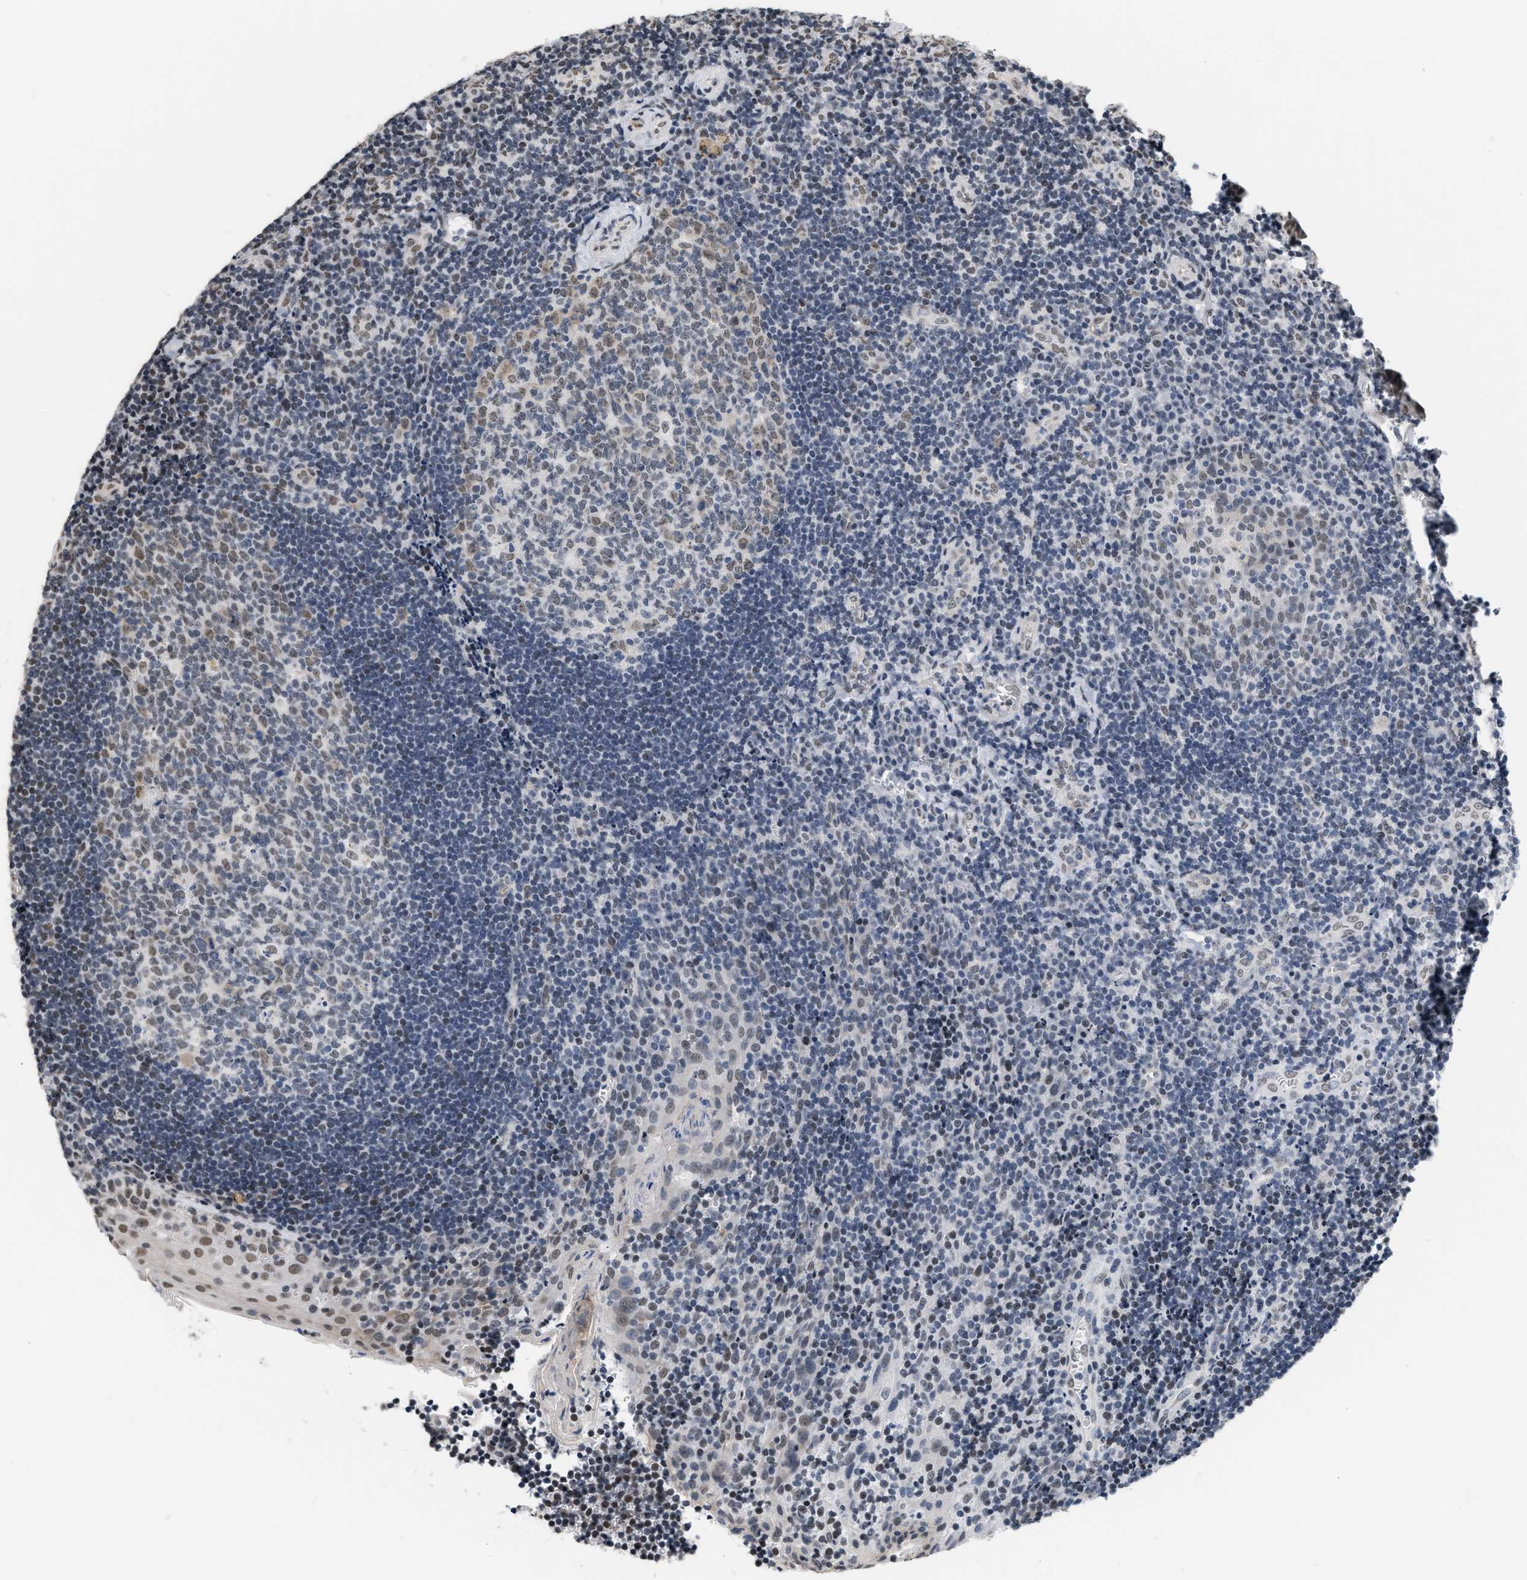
{"staining": {"intensity": "weak", "quantity": "25%-75%", "location": "nuclear"}, "tissue": "tonsil", "cell_type": "Germinal center cells", "image_type": "normal", "snomed": [{"axis": "morphology", "description": "Normal tissue, NOS"}, {"axis": "morphology", "description": "Inflammation, NOS"}, {"axis": "topography", "description": "Tonsil"}], "caption": "Brown immunohistochemical staining in unremarkable tonsil shows weak nuclear expression in about 25%-75% of germinal center cells.", "gene": "RAF1", "patient": {"sex": "female", "age": 31}}